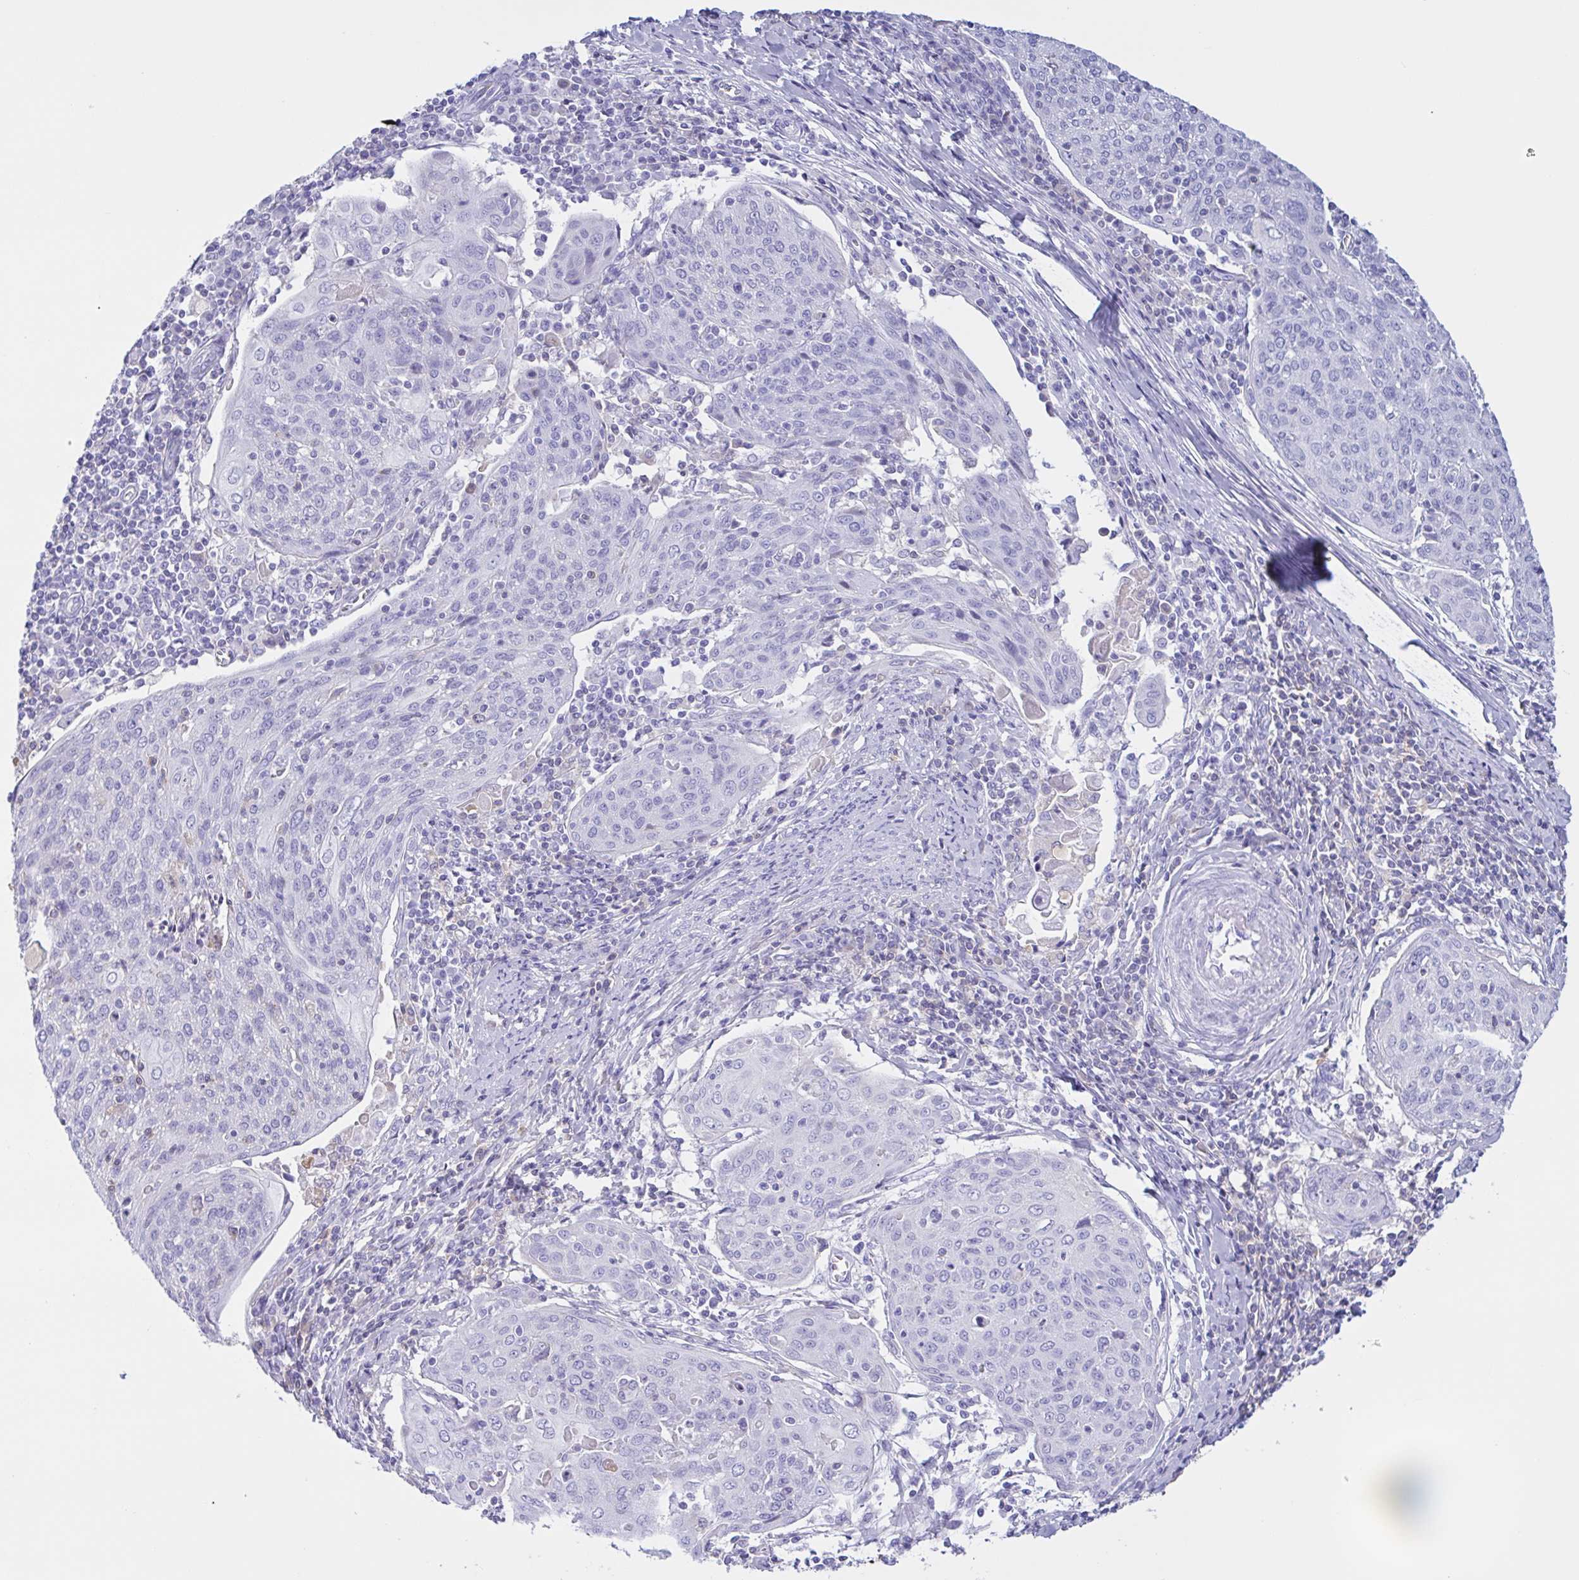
{"staining": {"intensity": "negative", "quantity": "none", "location": "none"}, "tissue": "cervical cancer", "cell_type": "Tumor cells", "image_type": "cancer", "snomed": [{"axis": "morphology", "description": "Squamous cell carcinoma, NOS"}, {"axis": "topography", "description": "Cervix"}], "caption": "Immunohistochemistry (IHC) photomicrograph of neoplastic tissue: human cervical cancer (squamous cell carcinoma) stained with DAB shows no significant protein positivity in tumor cells.", "gene": "LARGE2", "patient": {"sex": "female", "age": 67}}